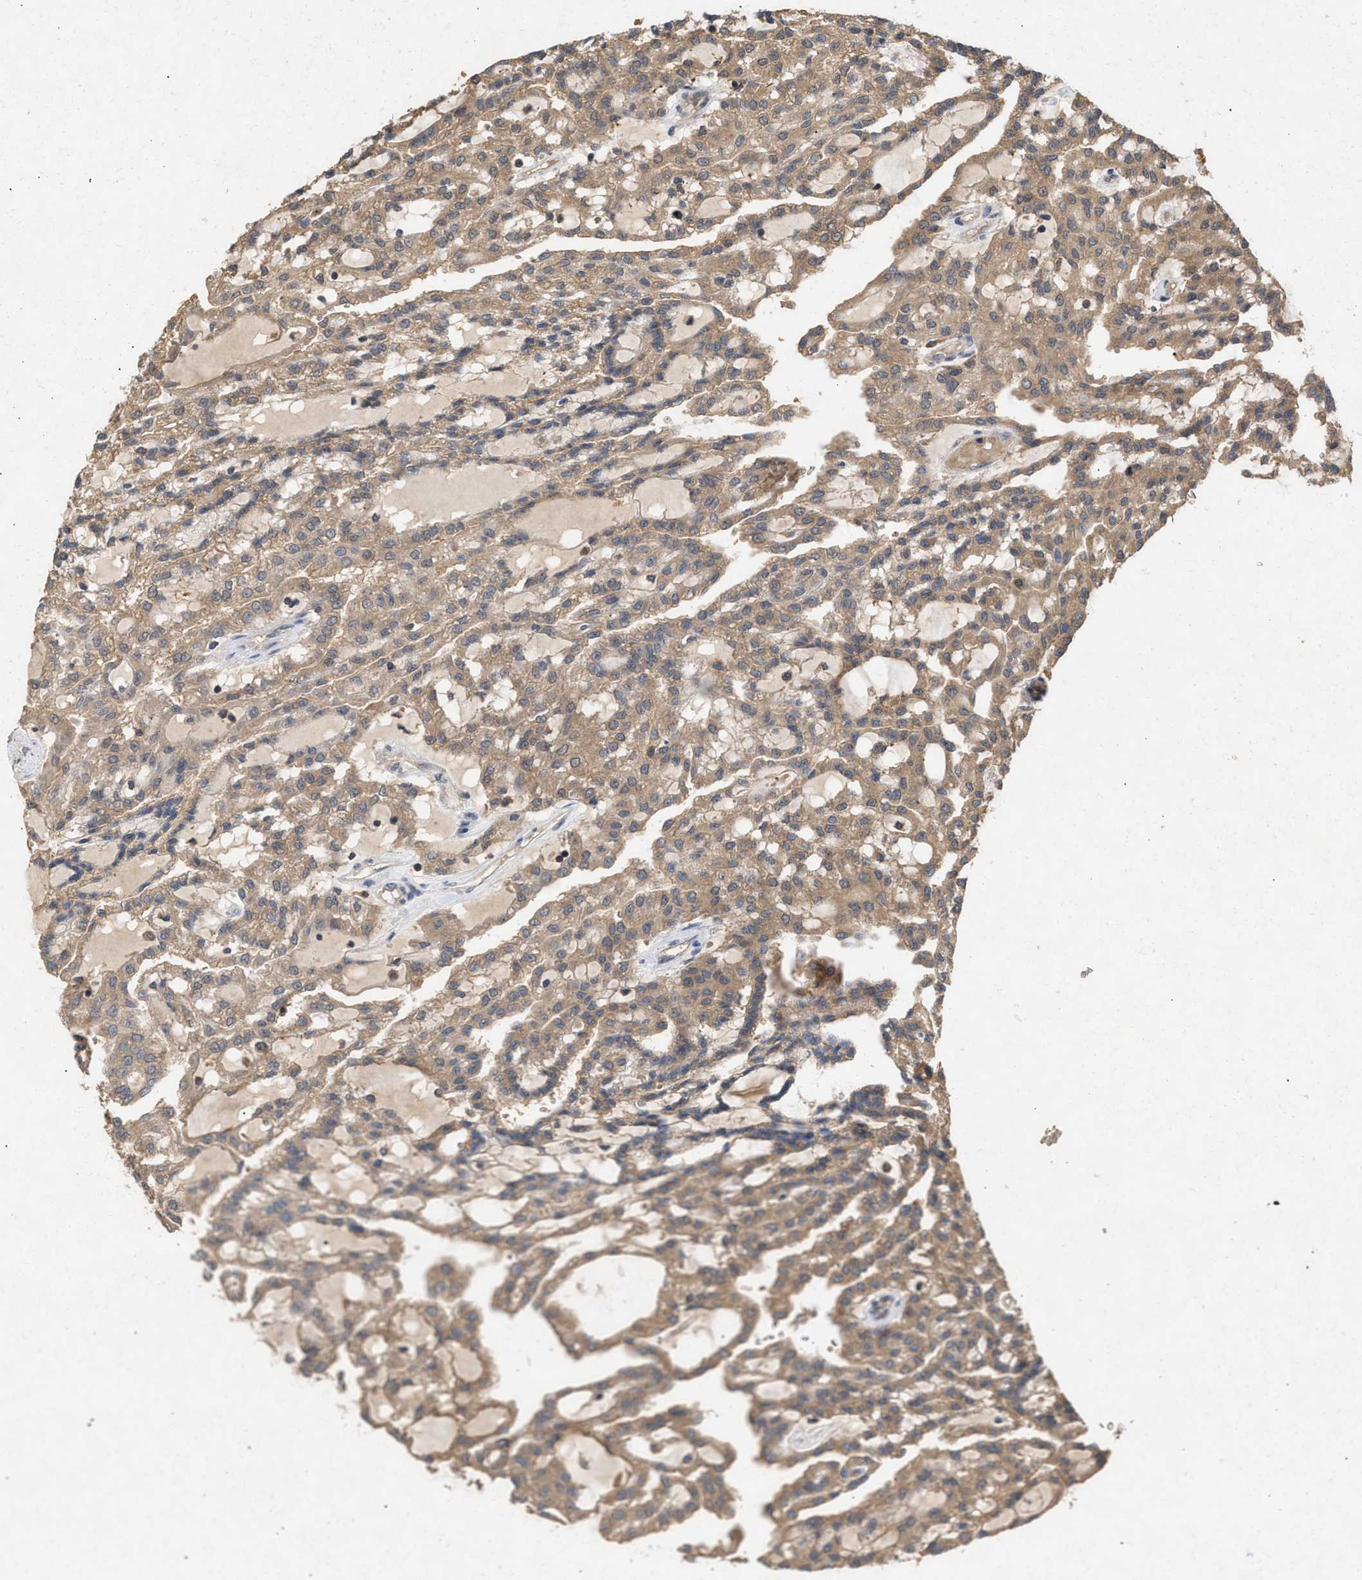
{"staining": {"intensity": "moderate", "quantity": ">75%", "location": "cytoplasmic/membranous"}, "tissue": "renal cancer", "cell_type": "Tumor cells", "image_type": "cancer", "snomed": [{"axis": "morphology", "description": "Adenocarcinoma, NOS"}, {"axis": "topography", "description": "Kidney"}], "caption": "Protein analysis of adenocarcinoma (renal) tissue demonstrates moderate cytoplasmic/membranous positivity in about >75% of tumor cells.", "gene": "FITM1", "patient": {"sex": "male", "age": 63}}